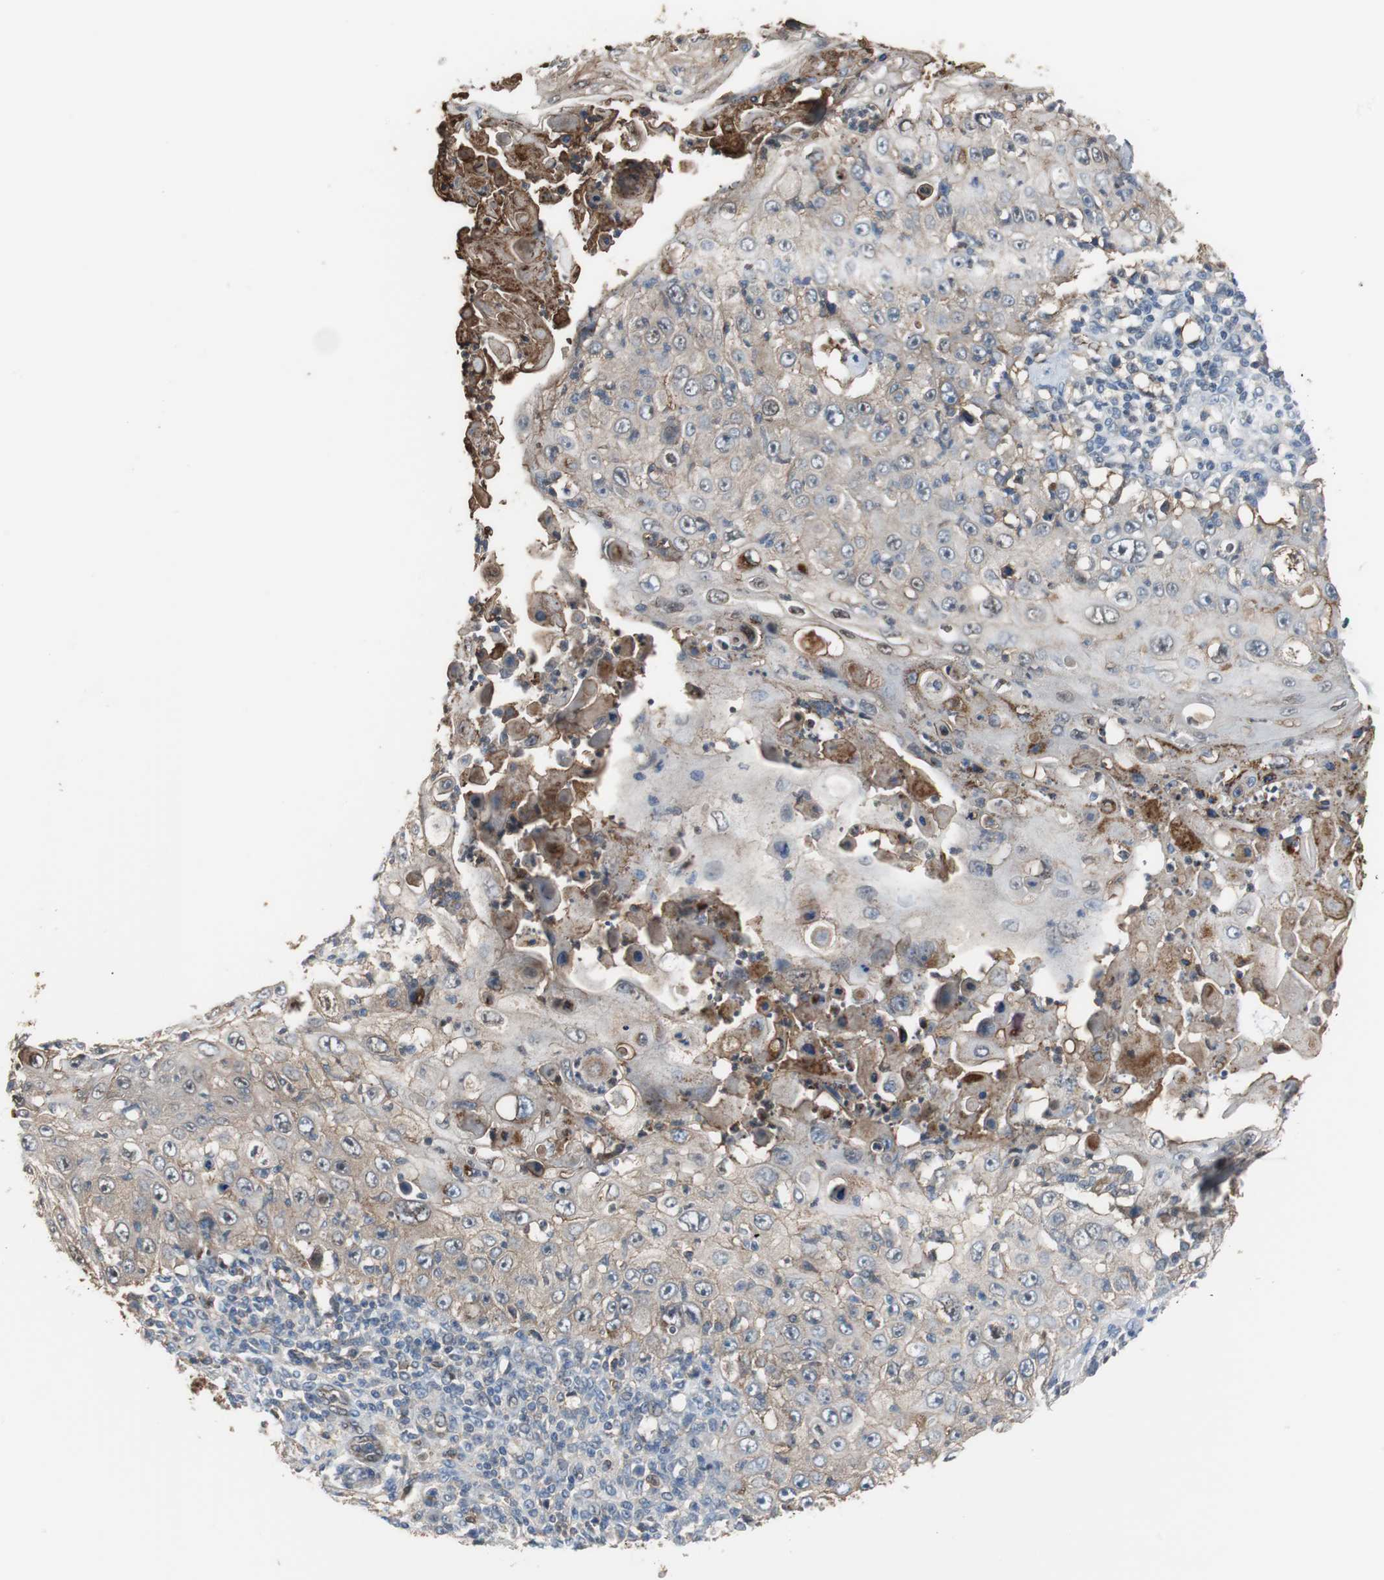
{"staining": {"intensity": "weak", "quantity": "25%-75%", "location": "cytoplasmic/membranous"}, "tissue": "skin cancer", "cell_type": "Tumor cells", "image_type": "cancer", "snomed": [{"axis": "morphology", "description": "Squamous cell carcinoma, NOS"}, {"axis": "topography", "description": "Skin"}], "caption": "Skin cancer tissue exhibits weak cytoplasmic/membranous staining in about 25%-75% of tumor cells, visualized by immunohistochemistry. (brown staining indicates protein expression, while blue staining denotes nuclei).", "gene": "ANXA4", "patient": {"sex": "male", "age": 86}}